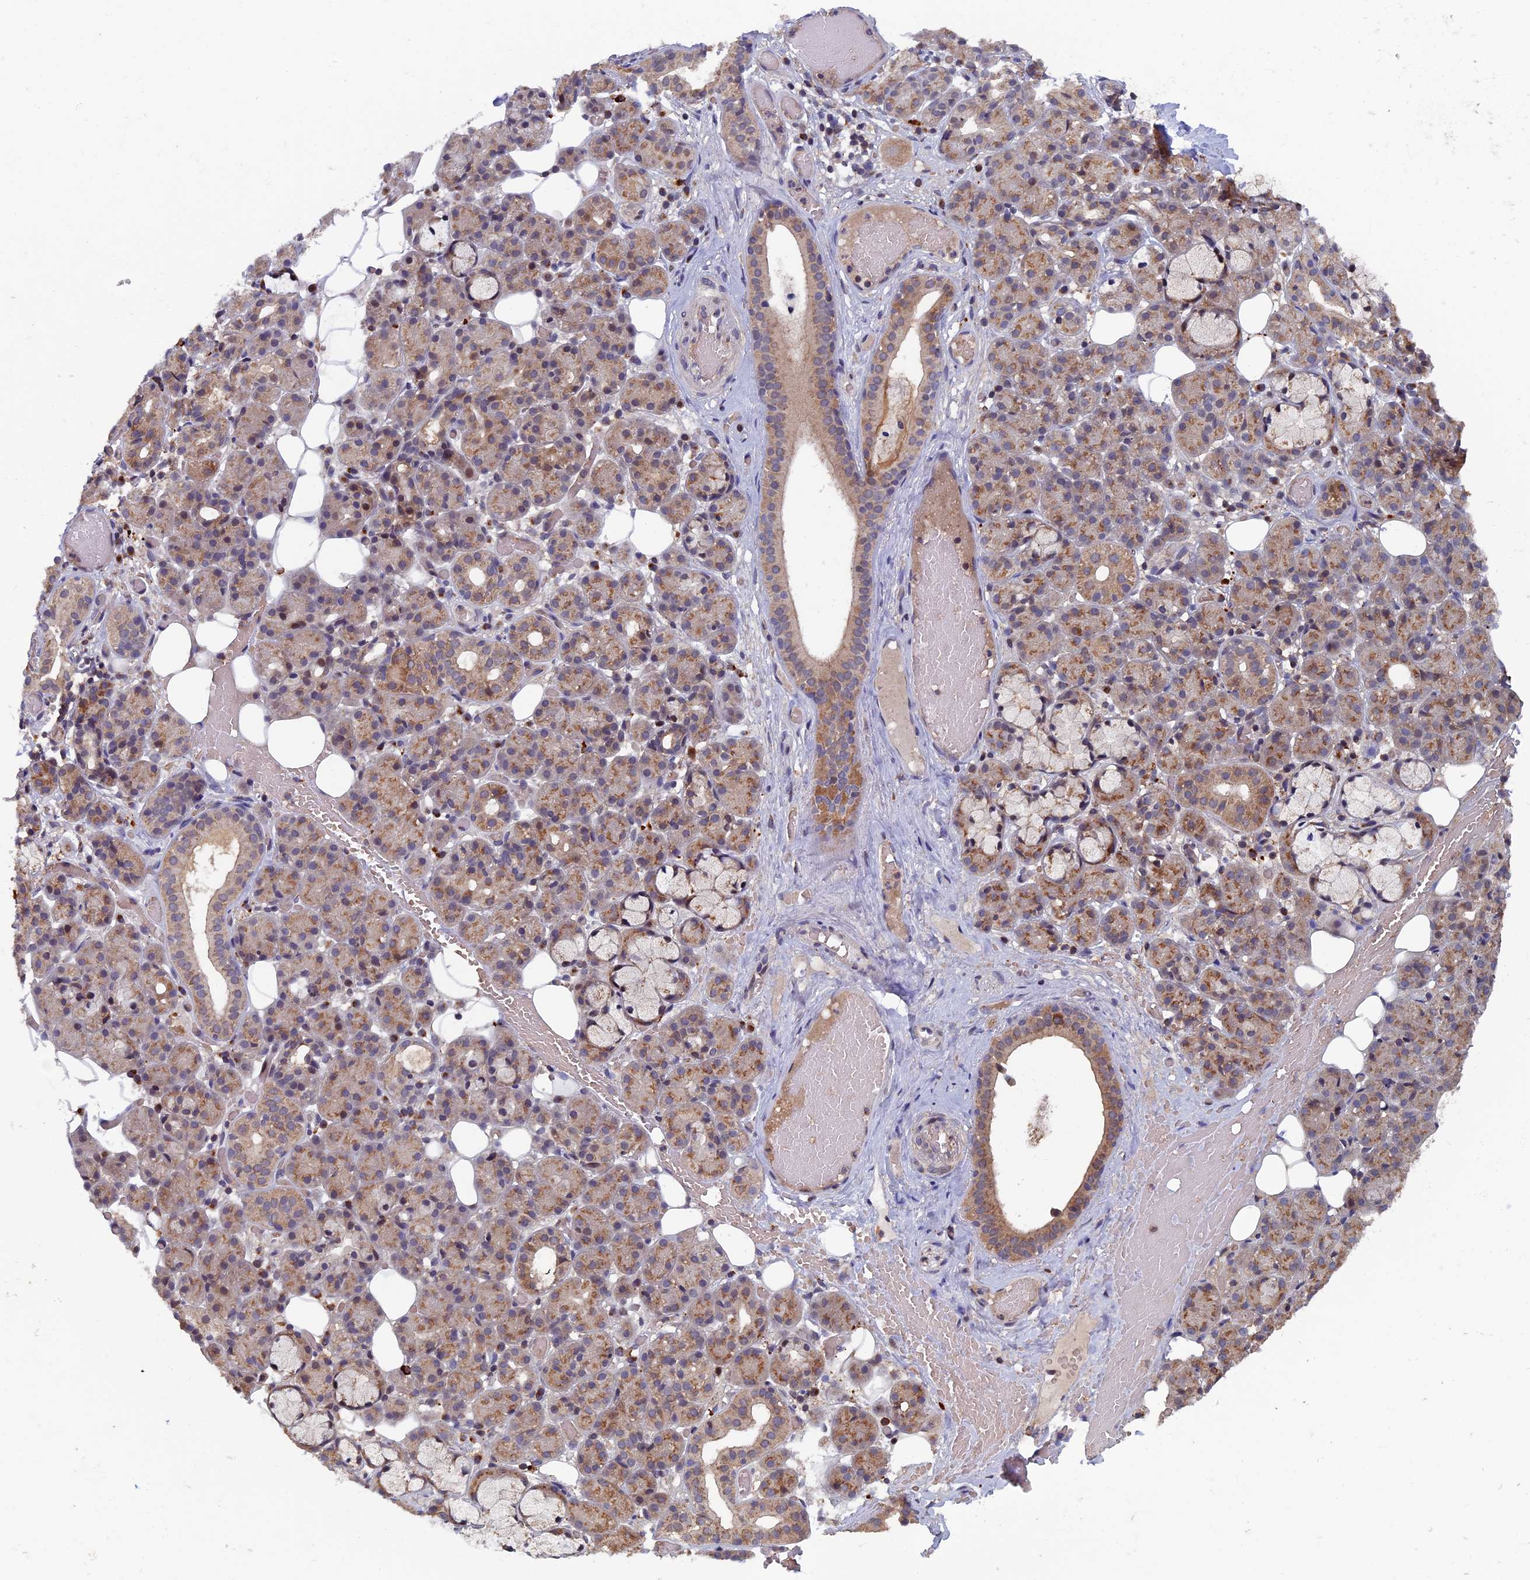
{"staining": {"intensity": "moderate", "quantity": ">75%", "location": "cytoplasmic/membranous"}, "tissue": "salivary gland", "cell_type": "Glandular cells", "image_type": "normal", "snomed": [{"axis": "morphology", "description": "Normal tissue, NOS"}, {"axis": "topography", "description": "Salivary gland"}], "caption": "A photomicrograph of human salivary gland stained for a protein exhibits moderate cytoplasmic/membranous brown staining in glandular cells.", "gene": "RASGRF1", "patient": {"sex": "male", "age": 63}}